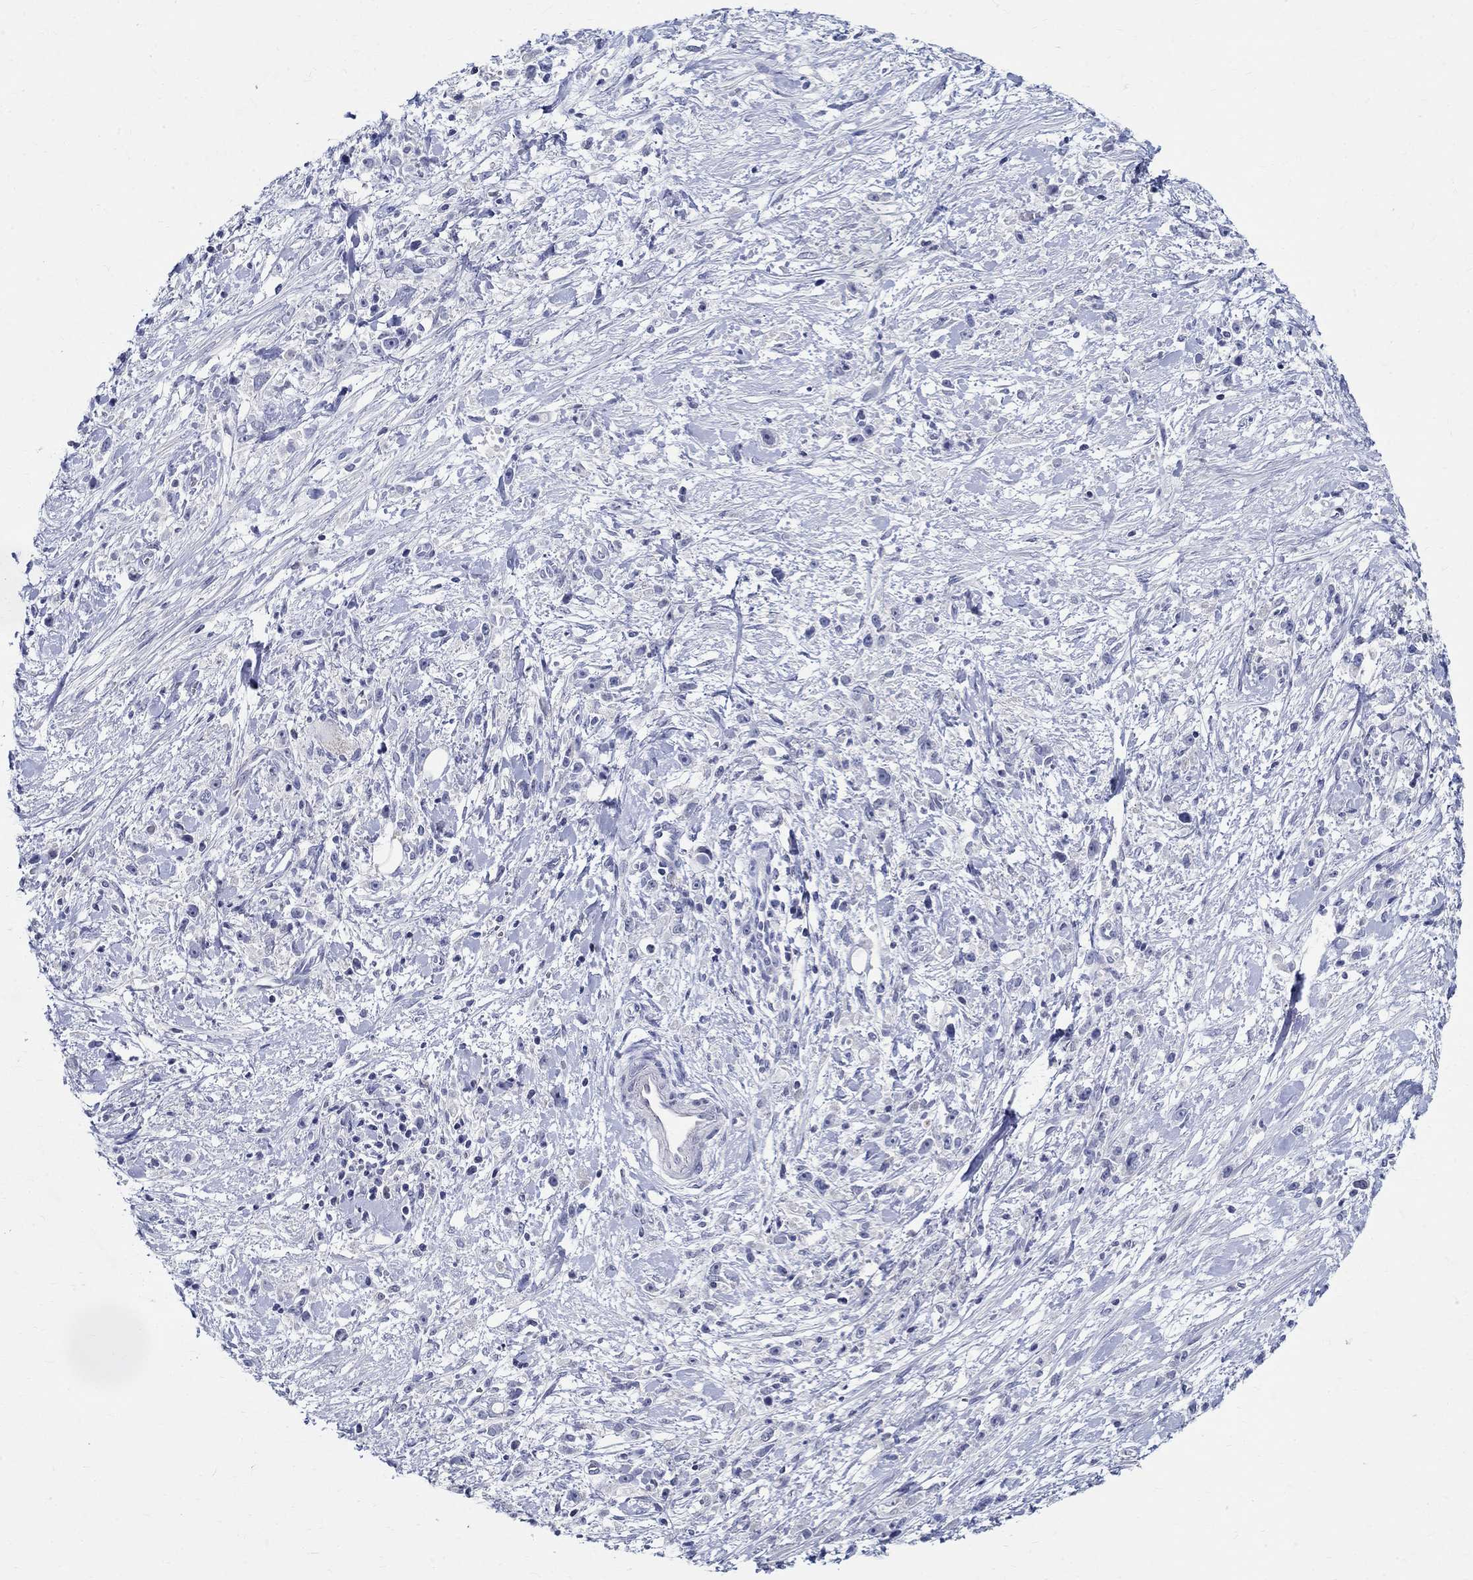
{"staining": {"intensity": "negative", "quantity": "none", "location": "none"}, "tissue": "stomach cancer", "cell_type": "Tumor cells", "image_type": "cancer", "snomed": [{"axis": "morphology", "description": "Adenocarcinoma, NOS"}, {"axis": "topography", "description": "Stomach"}], "caption": "This image is of stomach cancer (adenocarcinoma) stained with IHC to label a protein in brown with the nuclei are counter-stained blue. There is no expression in tumor cells.", "gene": "CETN1", "patient": {"sex": "female", "age": 59}}